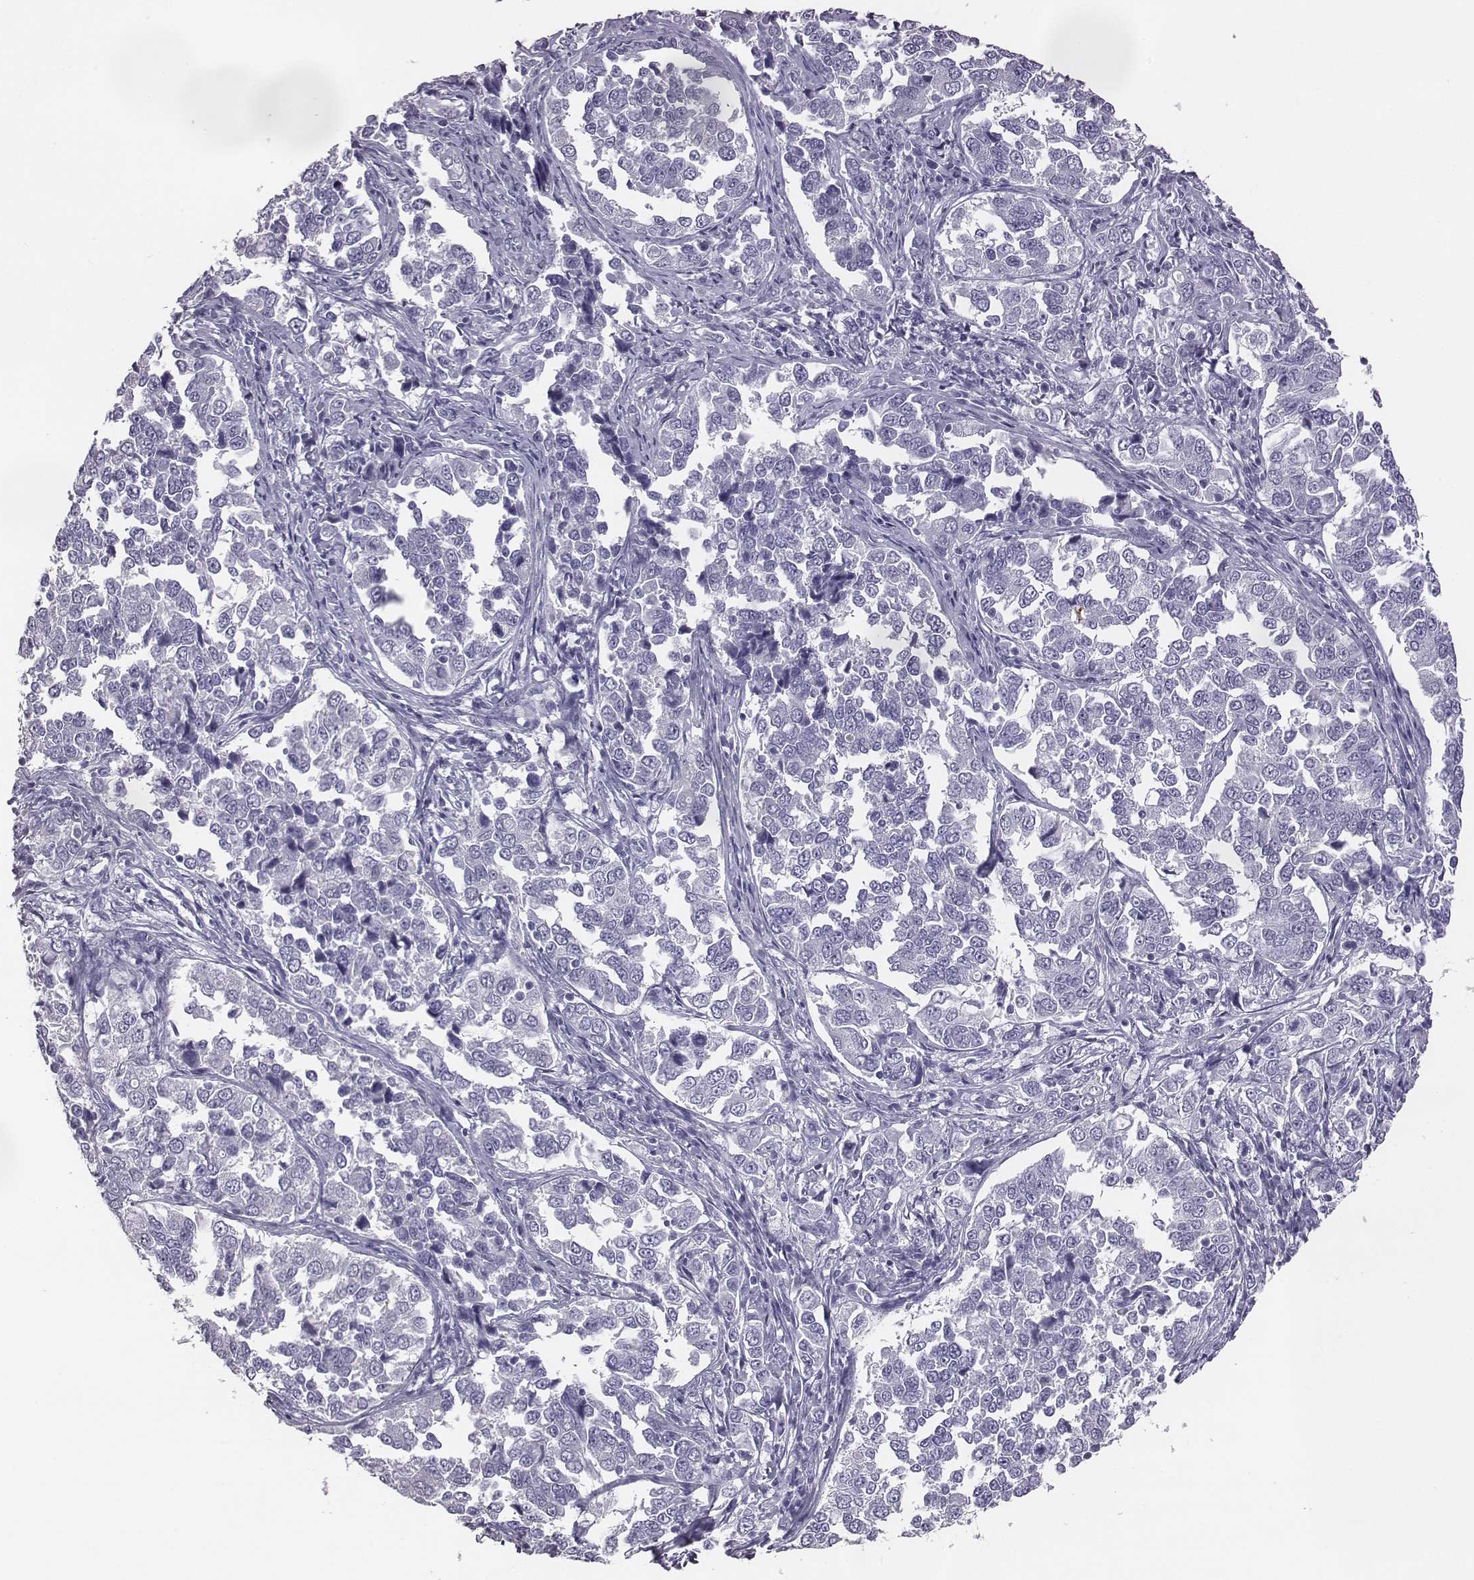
{"staining": {"intensity": "negative", "quantity": "none", "location": "none"}, "tissue": "endometrial cancer", "cell_type": "Tumor cells", "image_type": "cancer", "snomed": [{"axis": "morphology", "description": "Adenocarcinoma, NOS"}, {"axis": "topography", "description": "Endometrium"}], "caption": "IHC of endometrial cancer reveals no staining in tumor cells. (IHC, brightfield microscopy, high magnification).", "gene": "ACOD1", "patient": {"sex": "female", "age": 43}}